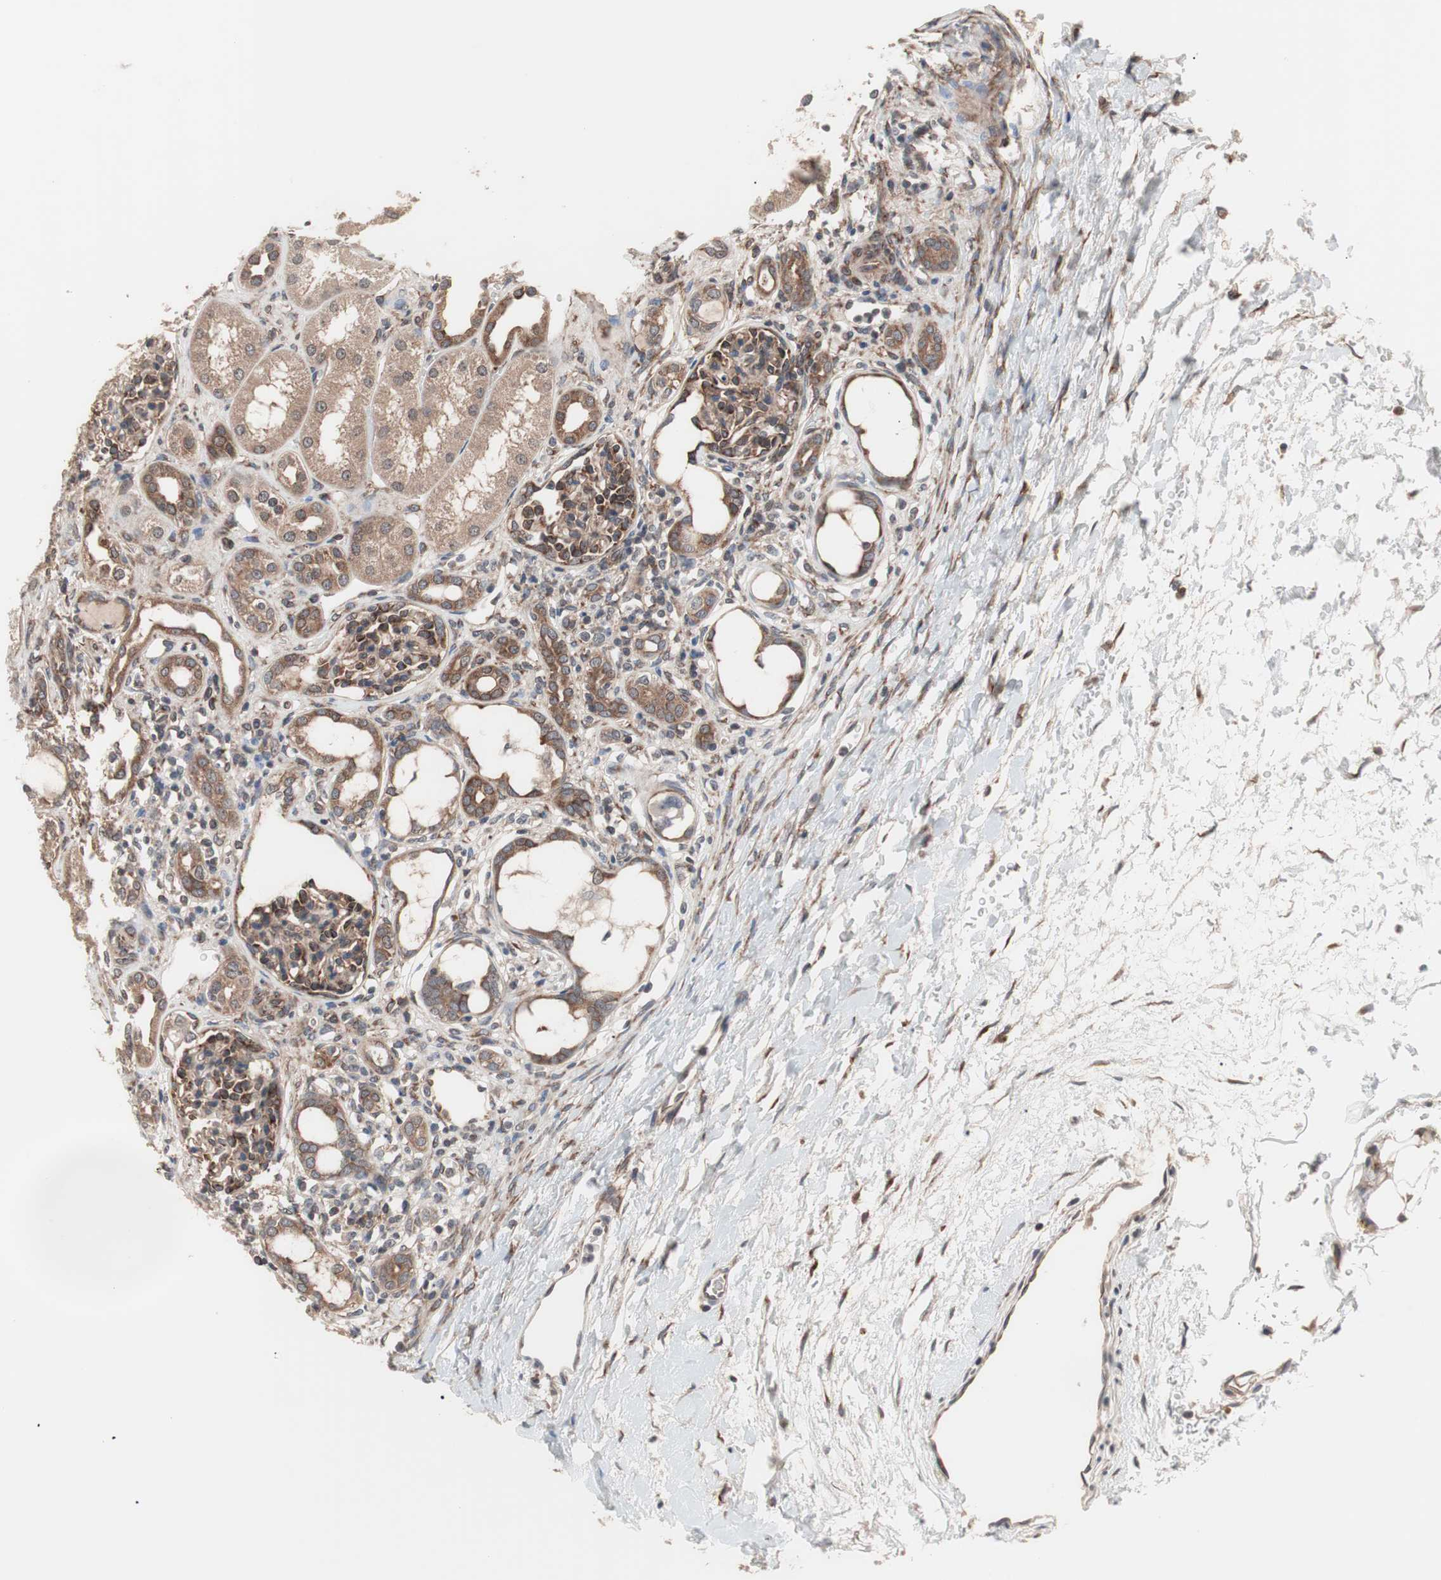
{"staining": {"intensity": "moderate", "quantity": "25%-75%", "location": "cytoplasmic/membranous"}, "tissue": "kidney", "cell_type": "Cells in glomeruli", "image_type": "normal", "snomed": [{"axis": "morphology", "description": "Normal tissue, NOS"}, {"axis": "topography", "description": "Kidney"}], "caption": "Immunohistochemistry (DAB (3,3'-diaminobenzidine)) staining of unremarkable kidney demonstrates moderate cytoplasmic/membranous protein staining in approximately 25%-75% of cells in glomeruli. The staining is performed using DAB brown chromogen to label protein expression. The nuclei are counter-stained blue using hematoxylin.", "gene": "IRS1", "patient": {"sex": "male", "age": 7}}